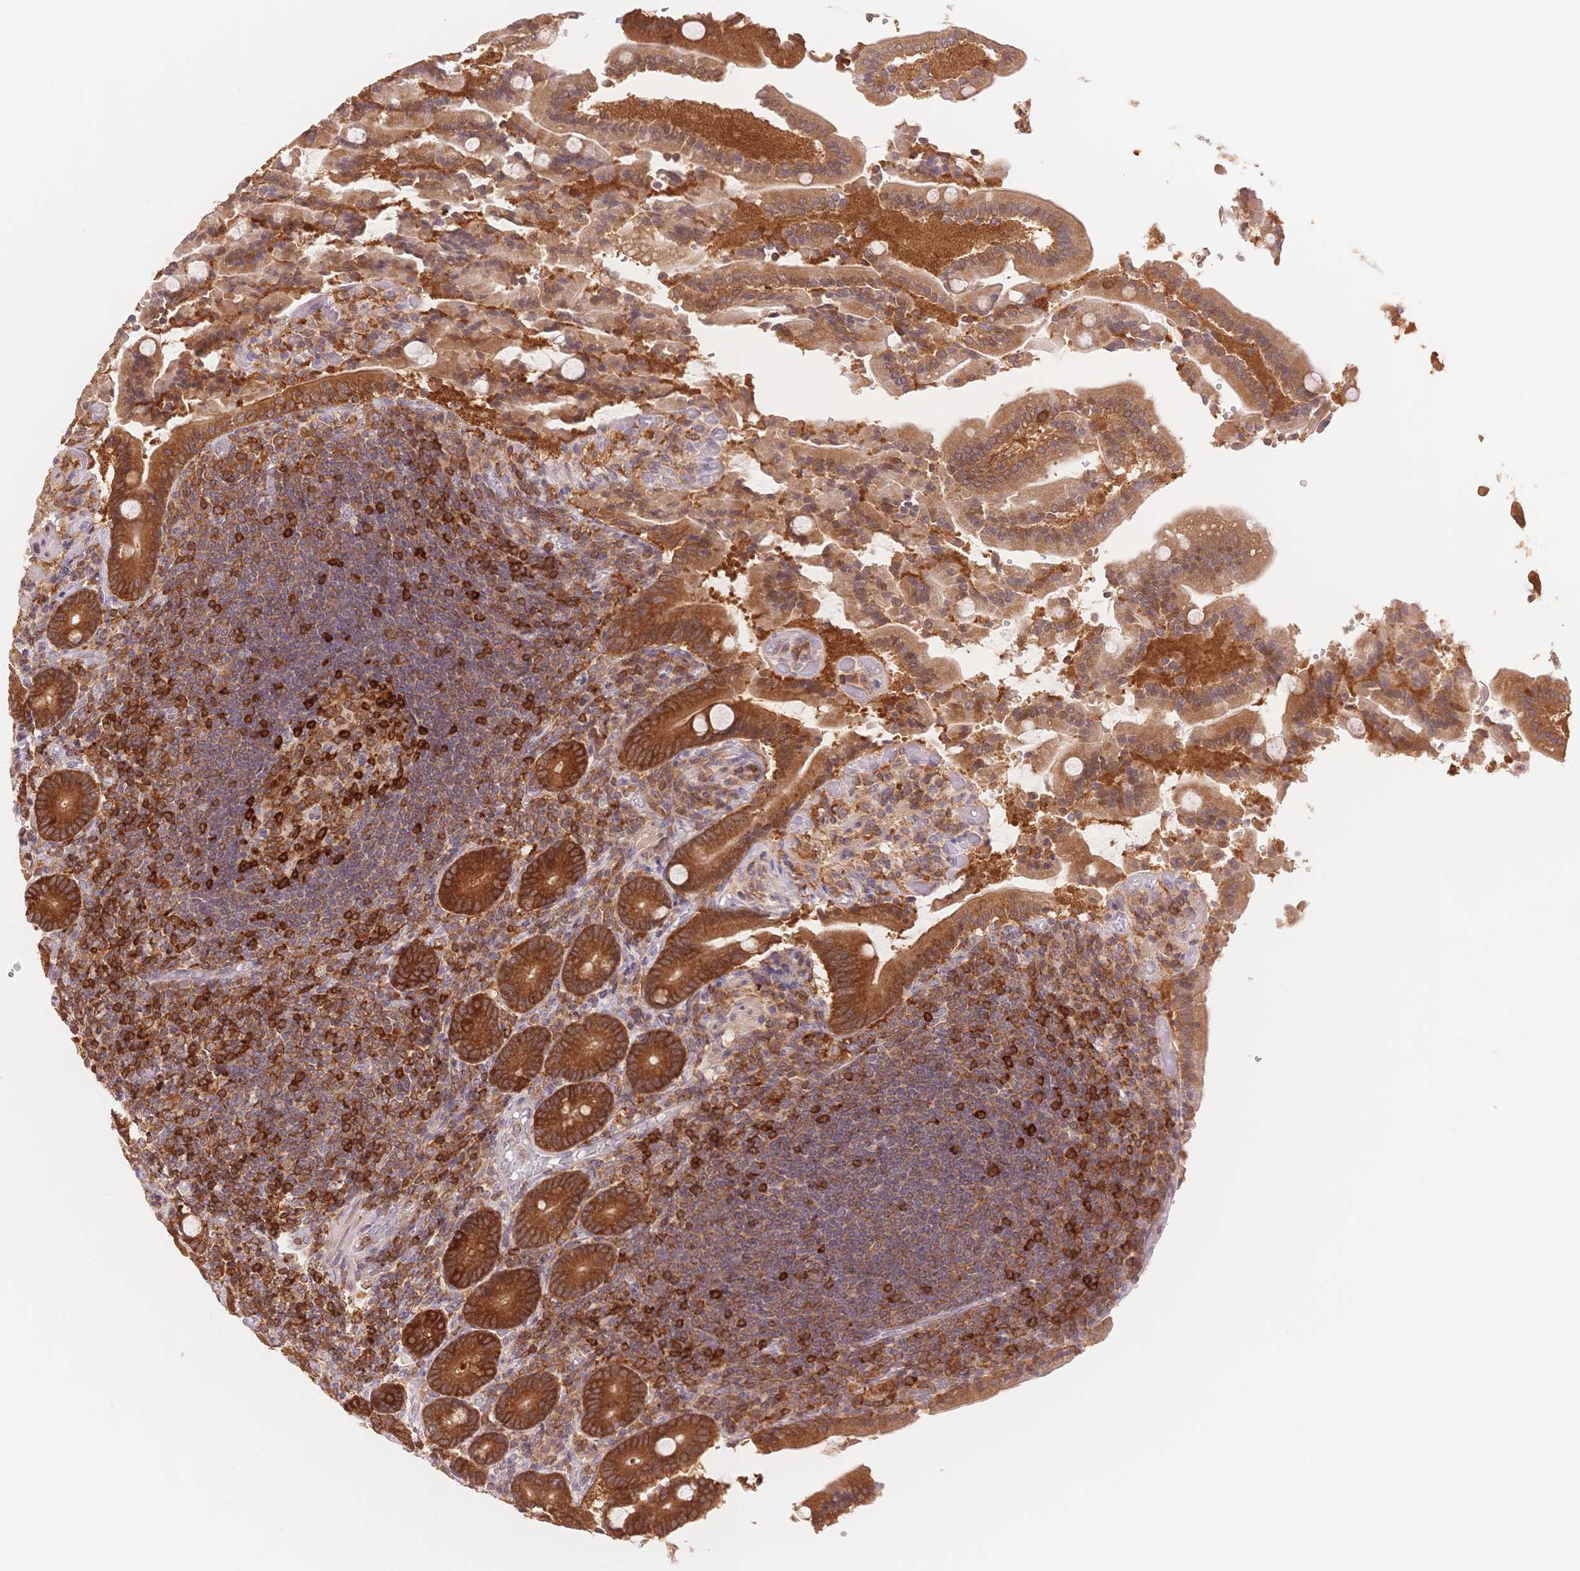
{"staining": {"intensity": "strong", "quantity": ">75%", "location": "cytoplasmic/membranous"}, "tissue": "duodenum", "cell_type": "Glandular cells", "image_type": "normal", "snomed": [{"axis": "morphology", "description": "Normal tissue, NOS"}, {"axis": "topography", "description": "Duodenum"}], "caption": "This photomicrograph demonstrates immunohistochemistry (IHC) staining of benign duodenum, with high strong cytoplasmic/membranous expression in about >75% of glandular cells.", "gene": "STK39", "patient": {"sex": "female", "age": 62}}